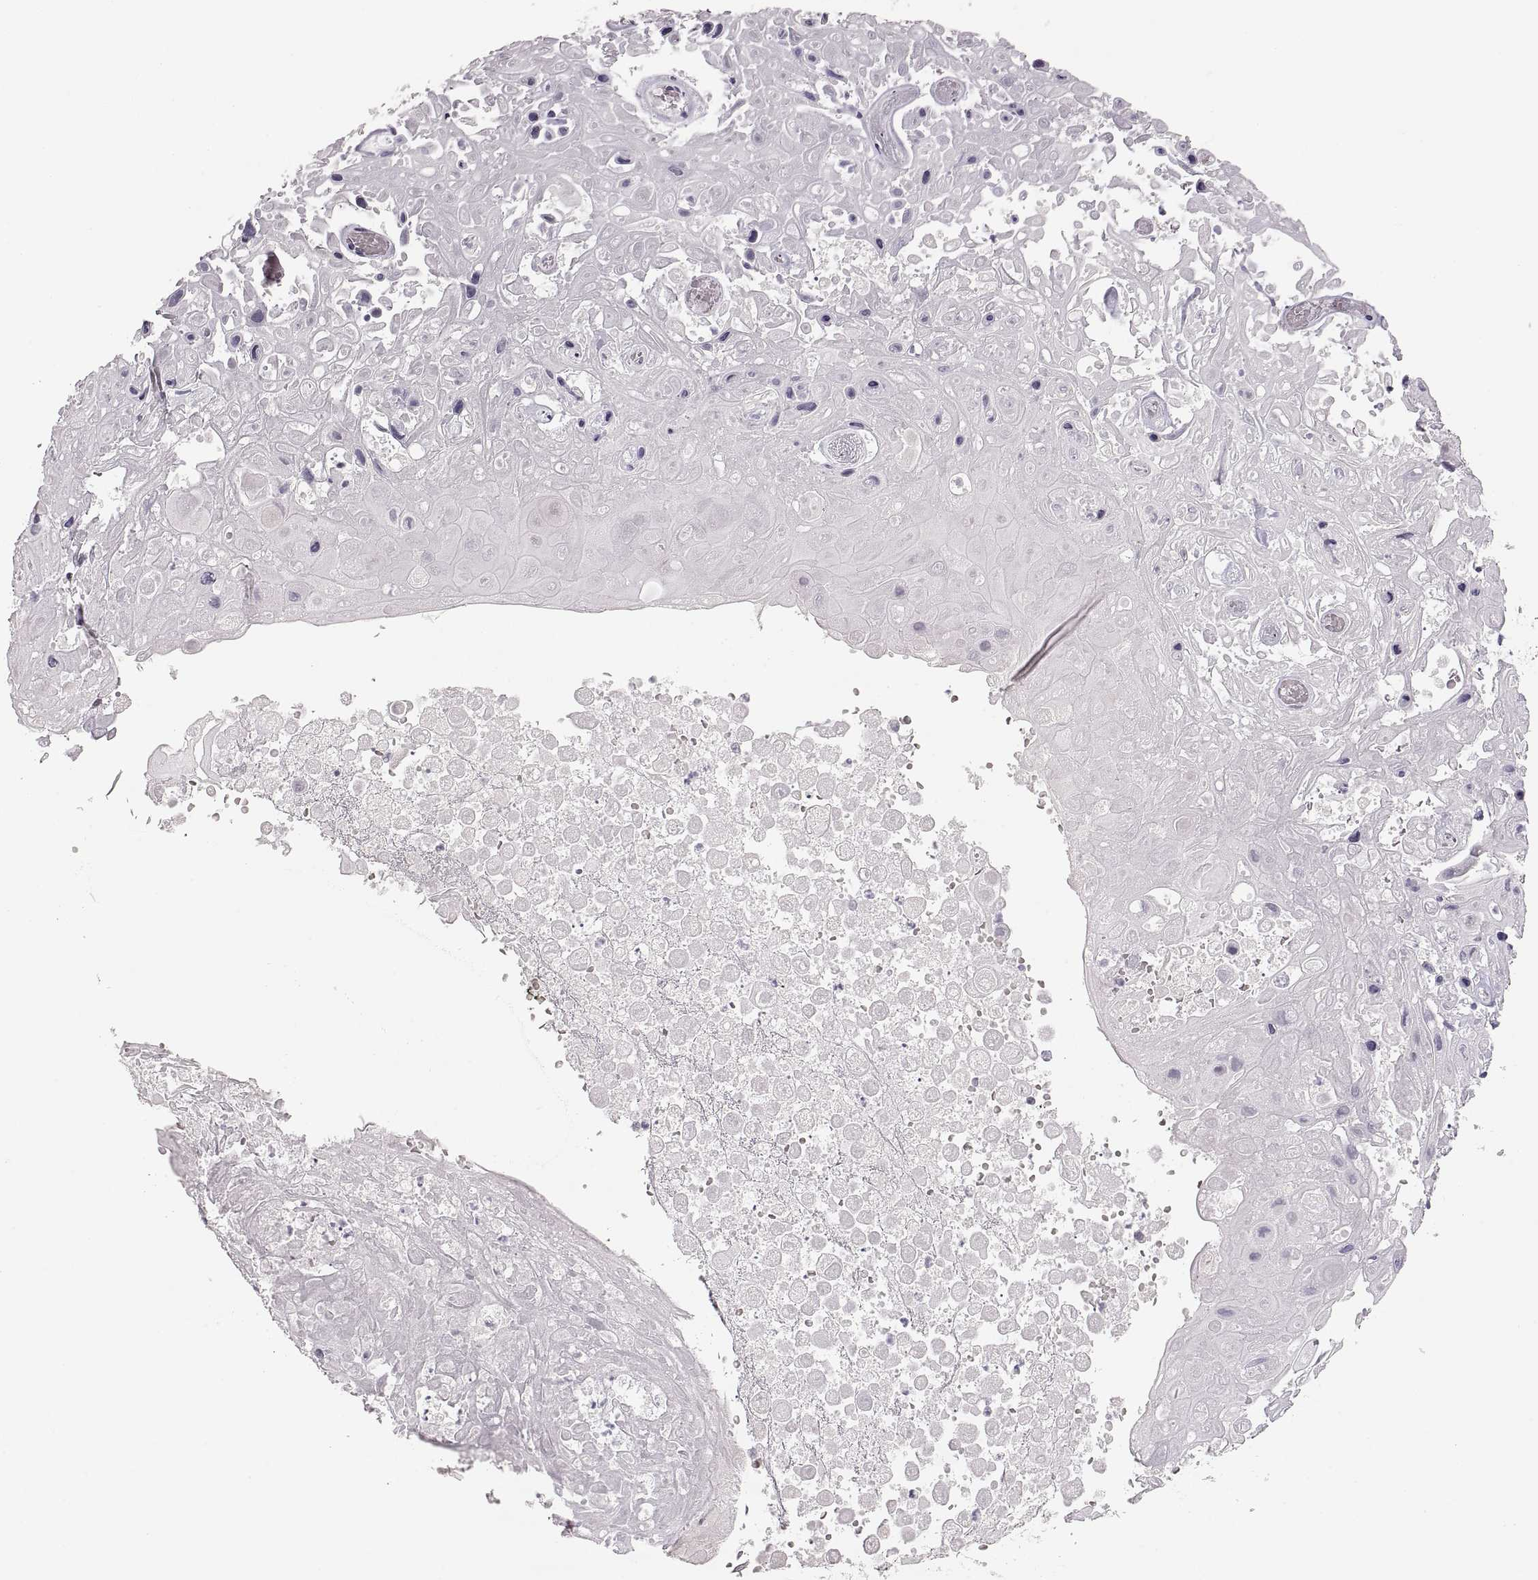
{"staining": {"intensity": "negative", "quantity": "none", "location": "none"}, "tissue": "skin cancer", "cell_type": "Tumor cells", "image_type": "cancer", "snomed": [{"axis": "morphology", "description": "Squamous cell carcinoma, NOS"}, {"axis": "topography", "description": "Skin"}], "caption": "An immunohistochemistry micrograph of skin cancer is shown. There is no staining in tumor cells of skin cancer.", "gene": "PCSK2", "patient": {"sex": "male", "age": 82}}